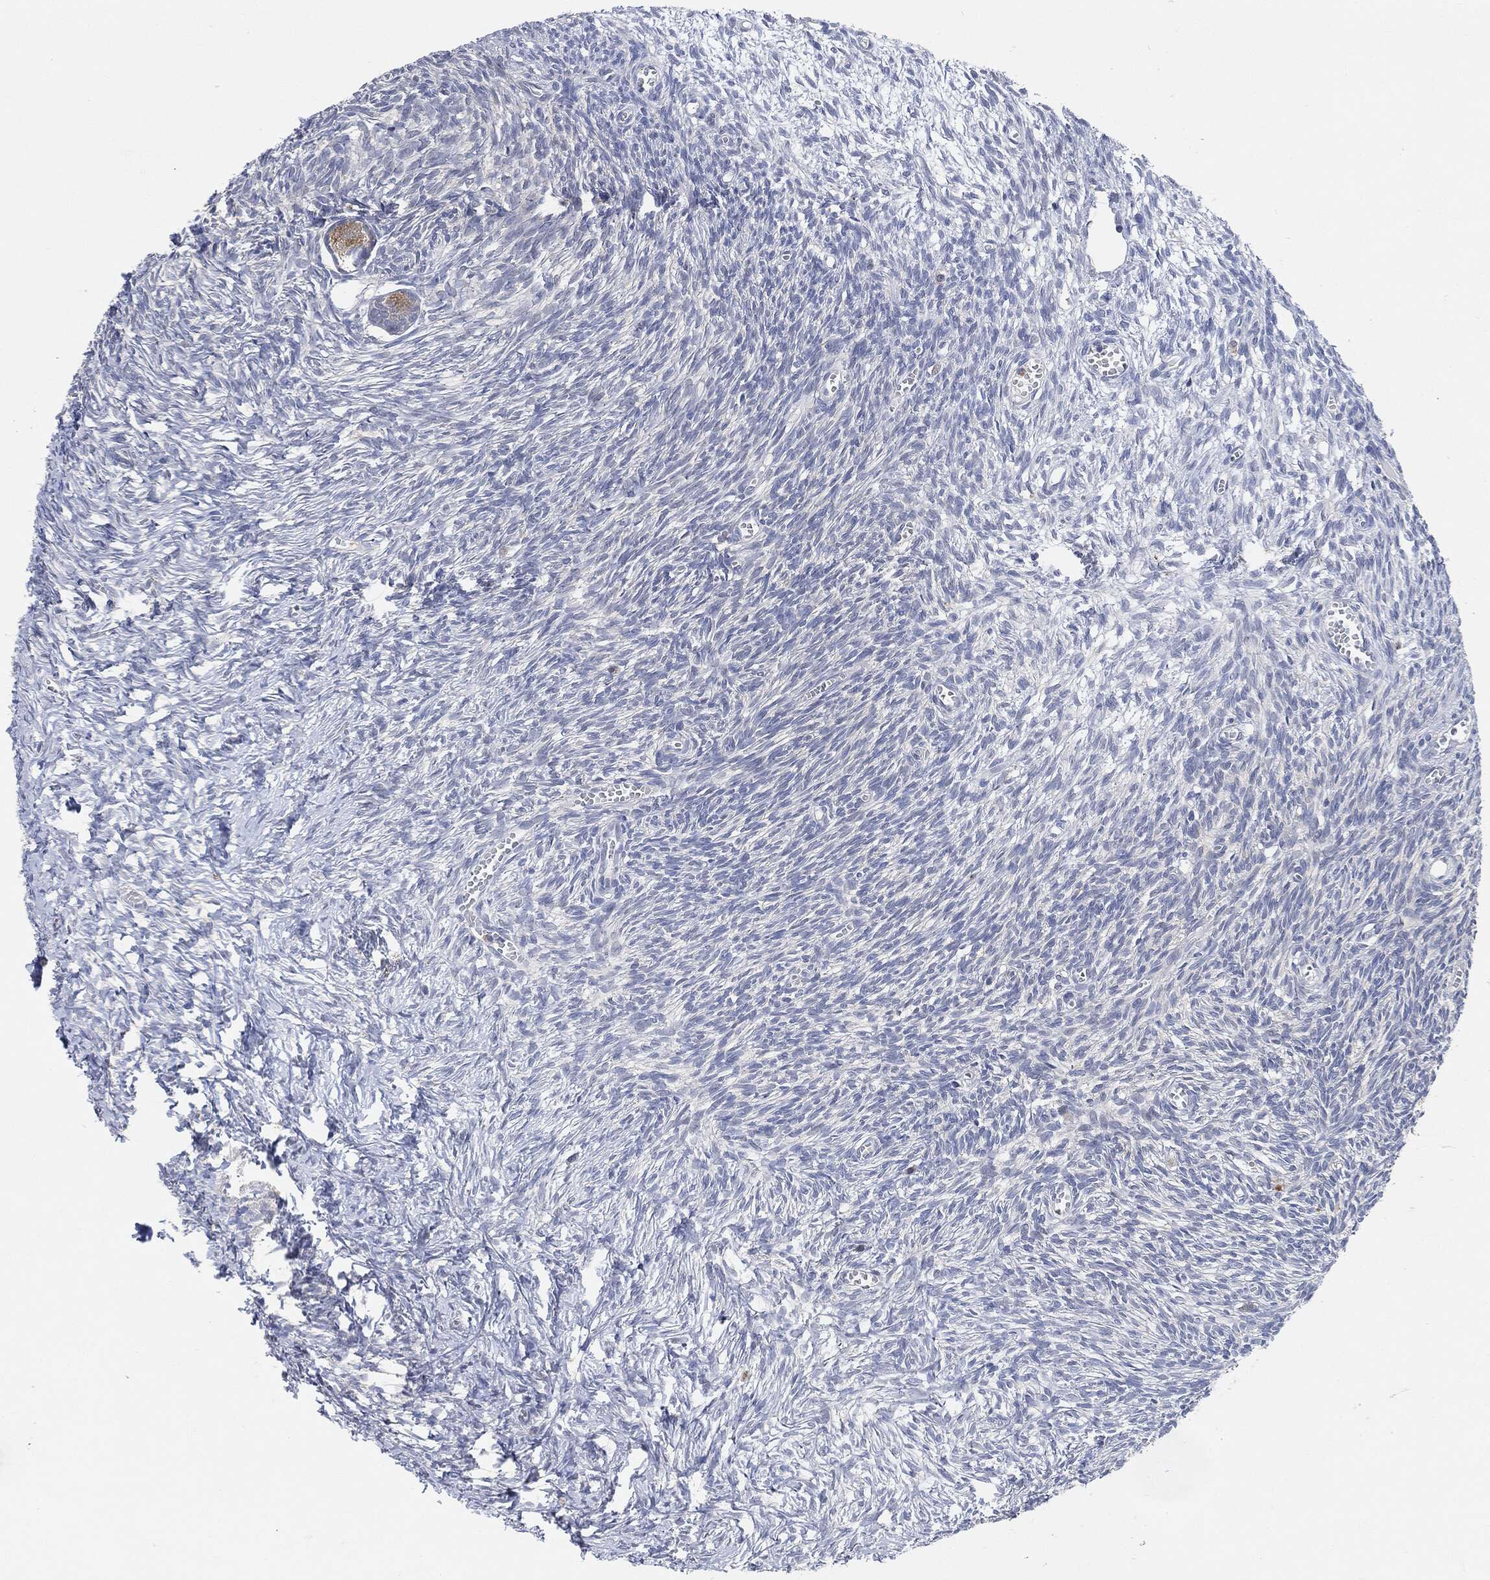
{"staining": {"intensity": "moderate", "quantity": "<25%", "location": "cytoplasmic/membranous"}, "tissue": "ovary", "cell_type": "Follicle cells", "image_type": "normal", "snomed": [{"axis": "morphology", "description": "Normal tissue, NOS"}, {"axis": "topography", "description": "Ovary"}], "caption": "About <25% of follicle cells in benign ovary demonstrate moderate cytoplasmic/membranous protein positivity as visualized by brown immunohistochemical staining.", "gene": "VSIG4", "patient": {"sex": "female", "age": 43}}